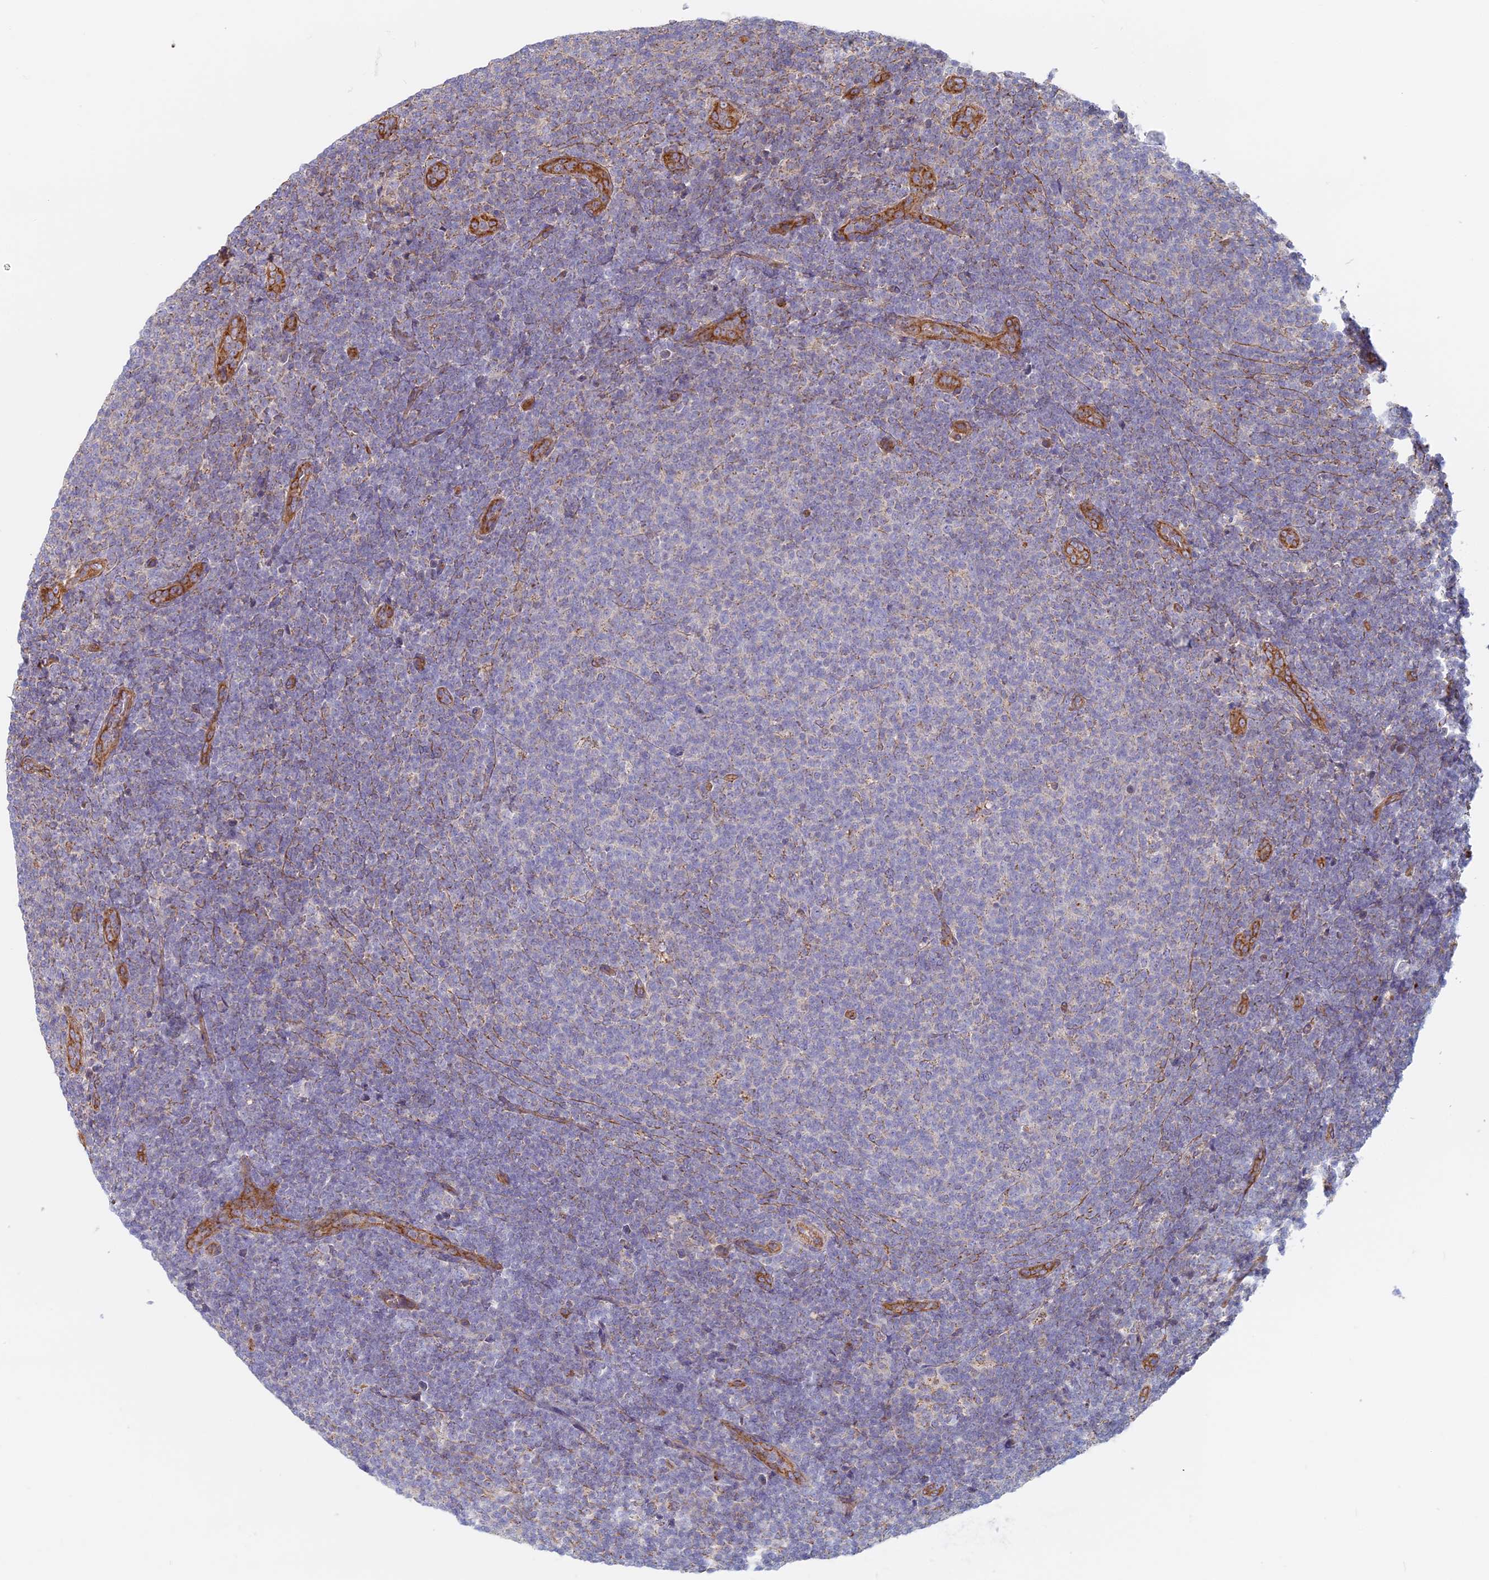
{"staining": {"intensity": "negative", "quantity": "none", "location": "none"}, "tissue": "lymphoma", "cell_type": "Tumor cells", "image_type": "cancer", "snomed": [{"axis": "morphology", "description": "Malignant lymphoma, non-Hodgkin's type, Low grade"}, {"axis": "topography", "description": "Lymph node"}], "caption": "A micrograph of human low-grade malignant lymphoma, non-Hodgkin's type is negative for staining in tumor cells. (Immunohistochemistry, brightfield microscopy, high magnification).", "gene": "DDA1", "patient": {"sex": "male", "age": 66}}